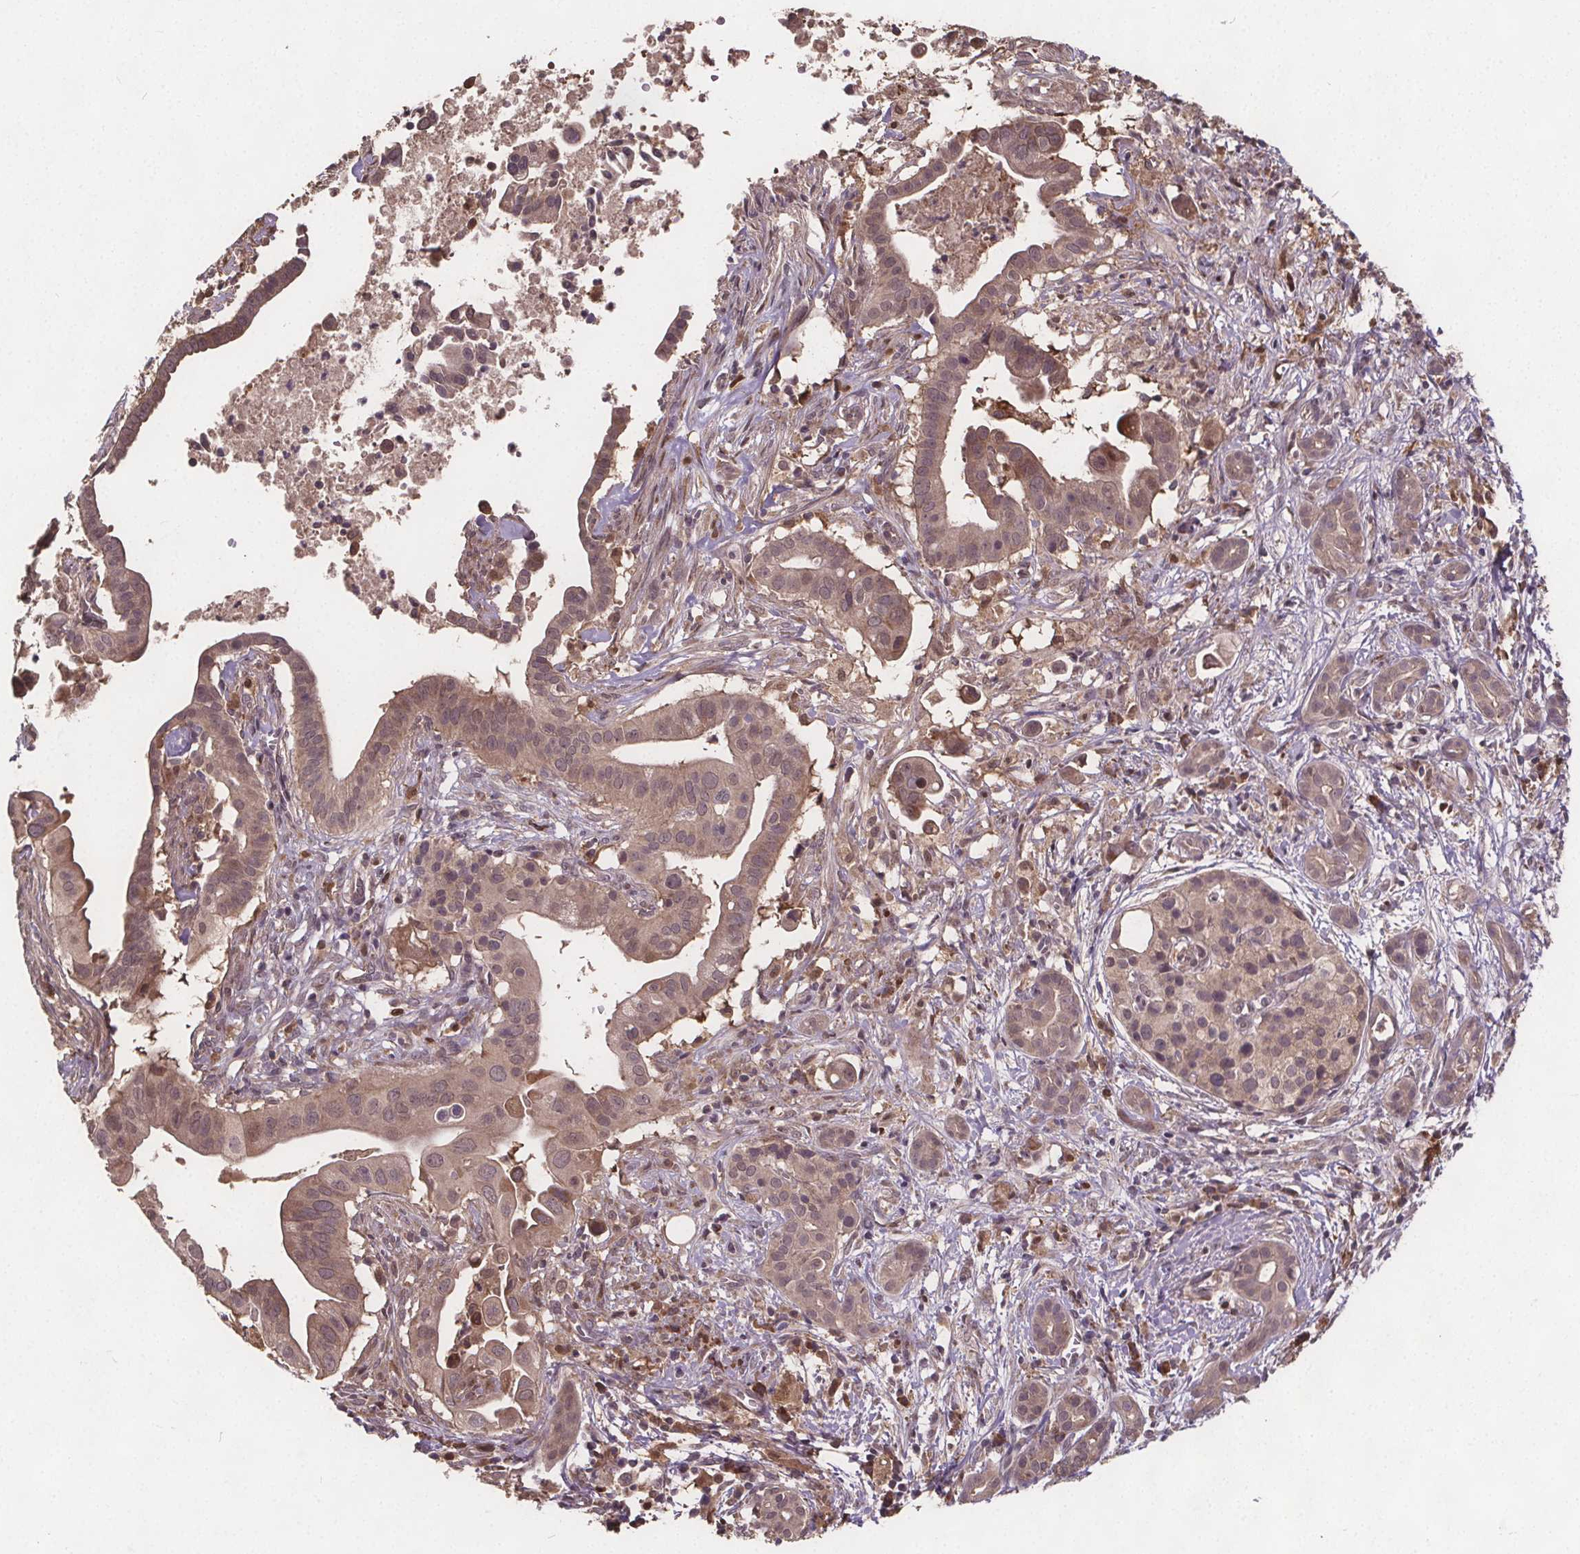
{"staining": {"intensity": "weak", "quantity": "<25%", "location": "cytoplasmic/membranous"}, "tissue": "pancreatic cancer", "cell_type": "Tumor cells", "image_type": "cancer", "snomed": [{"axis": "morphology", "description": "Adenocarcinoma, NOS"}, {"axis": "topography", "description": "Pancreas"}], "caption": "This is an immunohistochemistry histopathology image of adenocarcinoma (pancreatic). There is no staining in tumor cells.", "gene": "USP9X", "patient": {"sex": "male", "age": 61}}